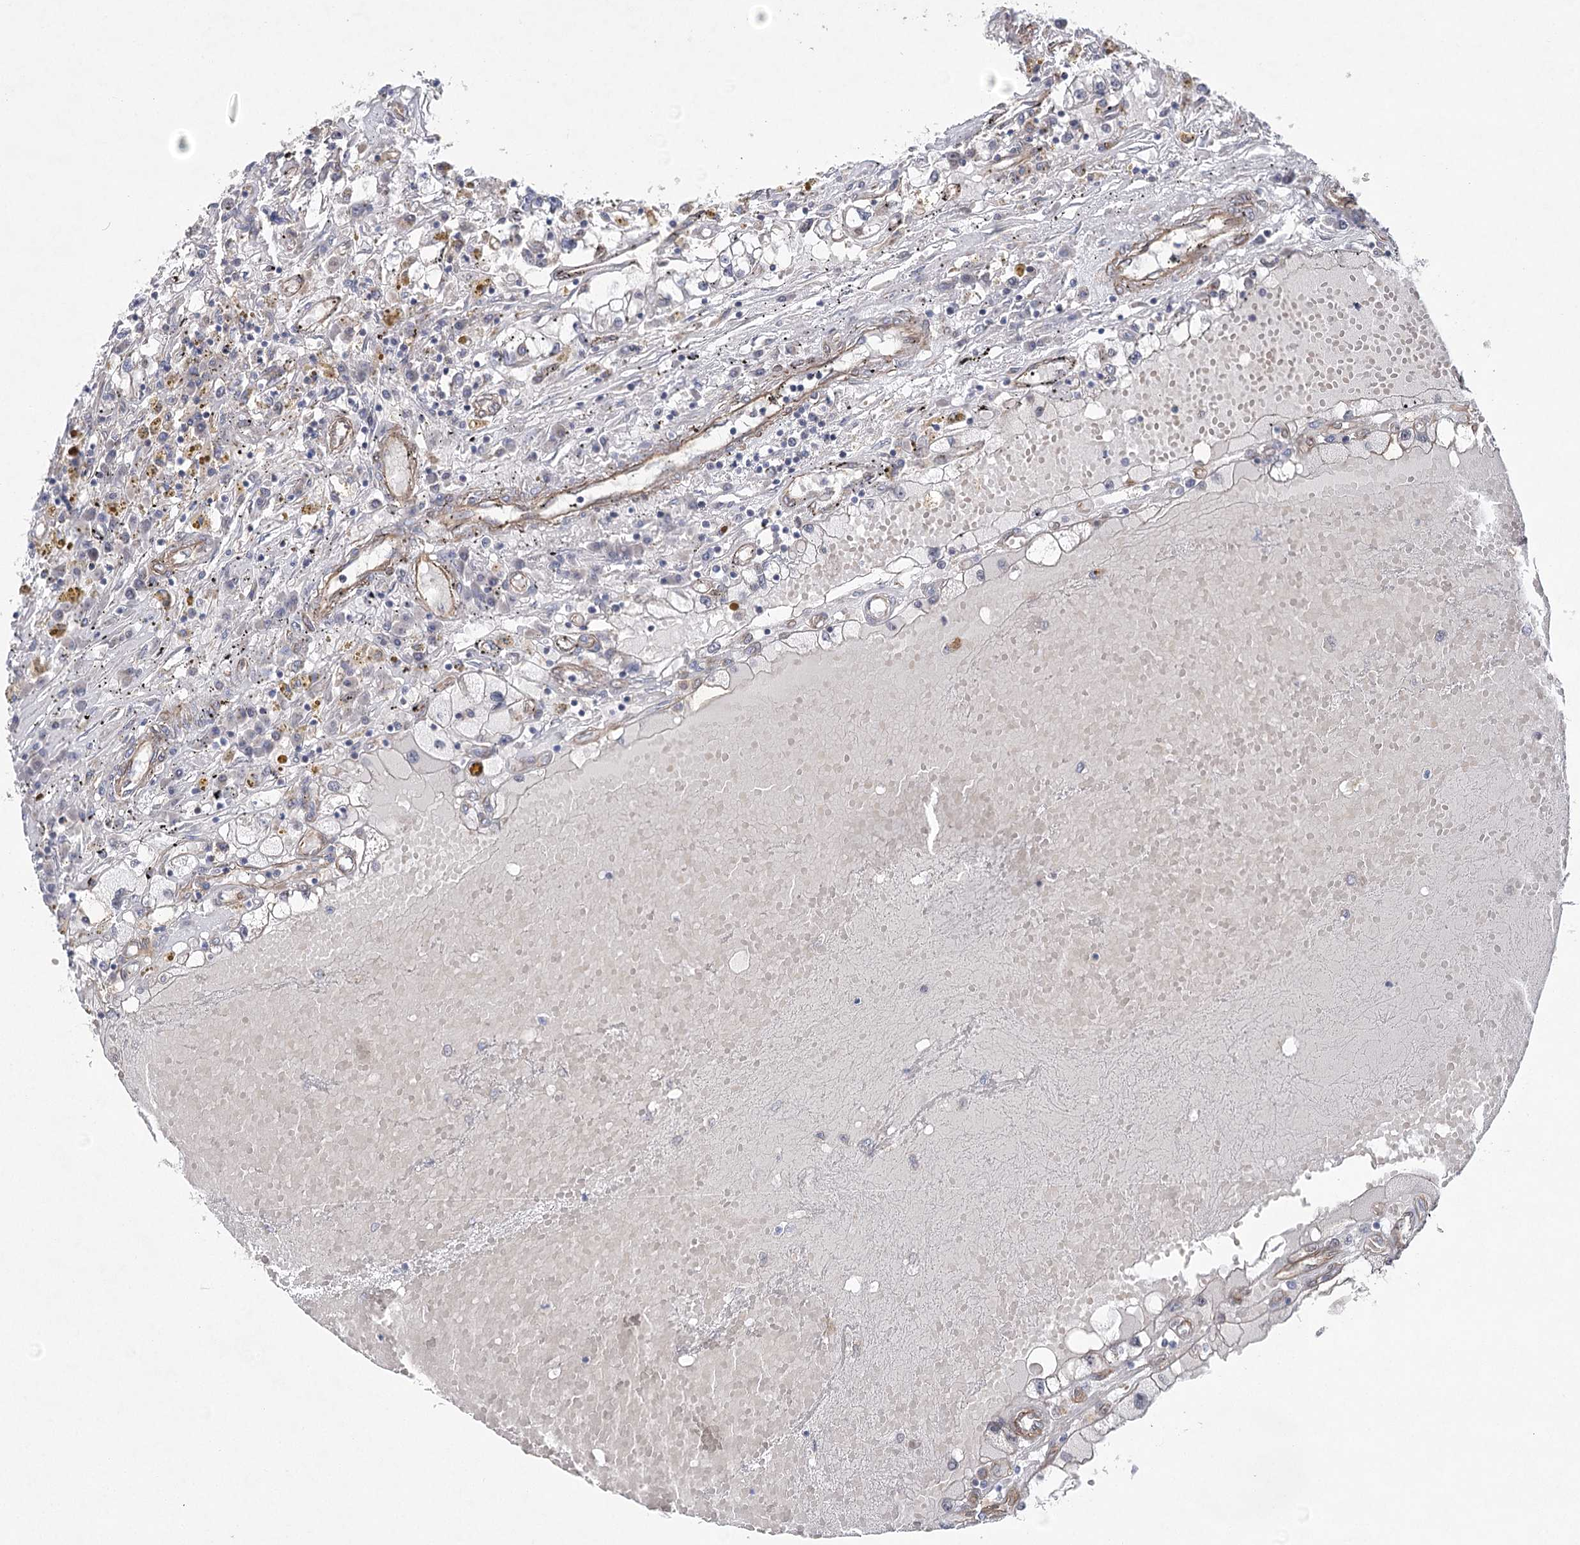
{"staining": {"intensity": "negative", "quantity": "none", "location": "none"}, "tissue": "renal cancer", "cell_type": "Tumor cells", "image_type": "cancer", "snomed": [{"axis": "morphology", "description": "Adenocarcinoma, NOS"}, {"axis": "topography", "description": "Kidney"}], "caption": "A high-resolution histopathology image shows IHC staining of renal adenocarcinoma, which displays no significant positivity in tumor cells.", "gene": "RWDD4", "patient": {"sex": "male", "age": 56}}